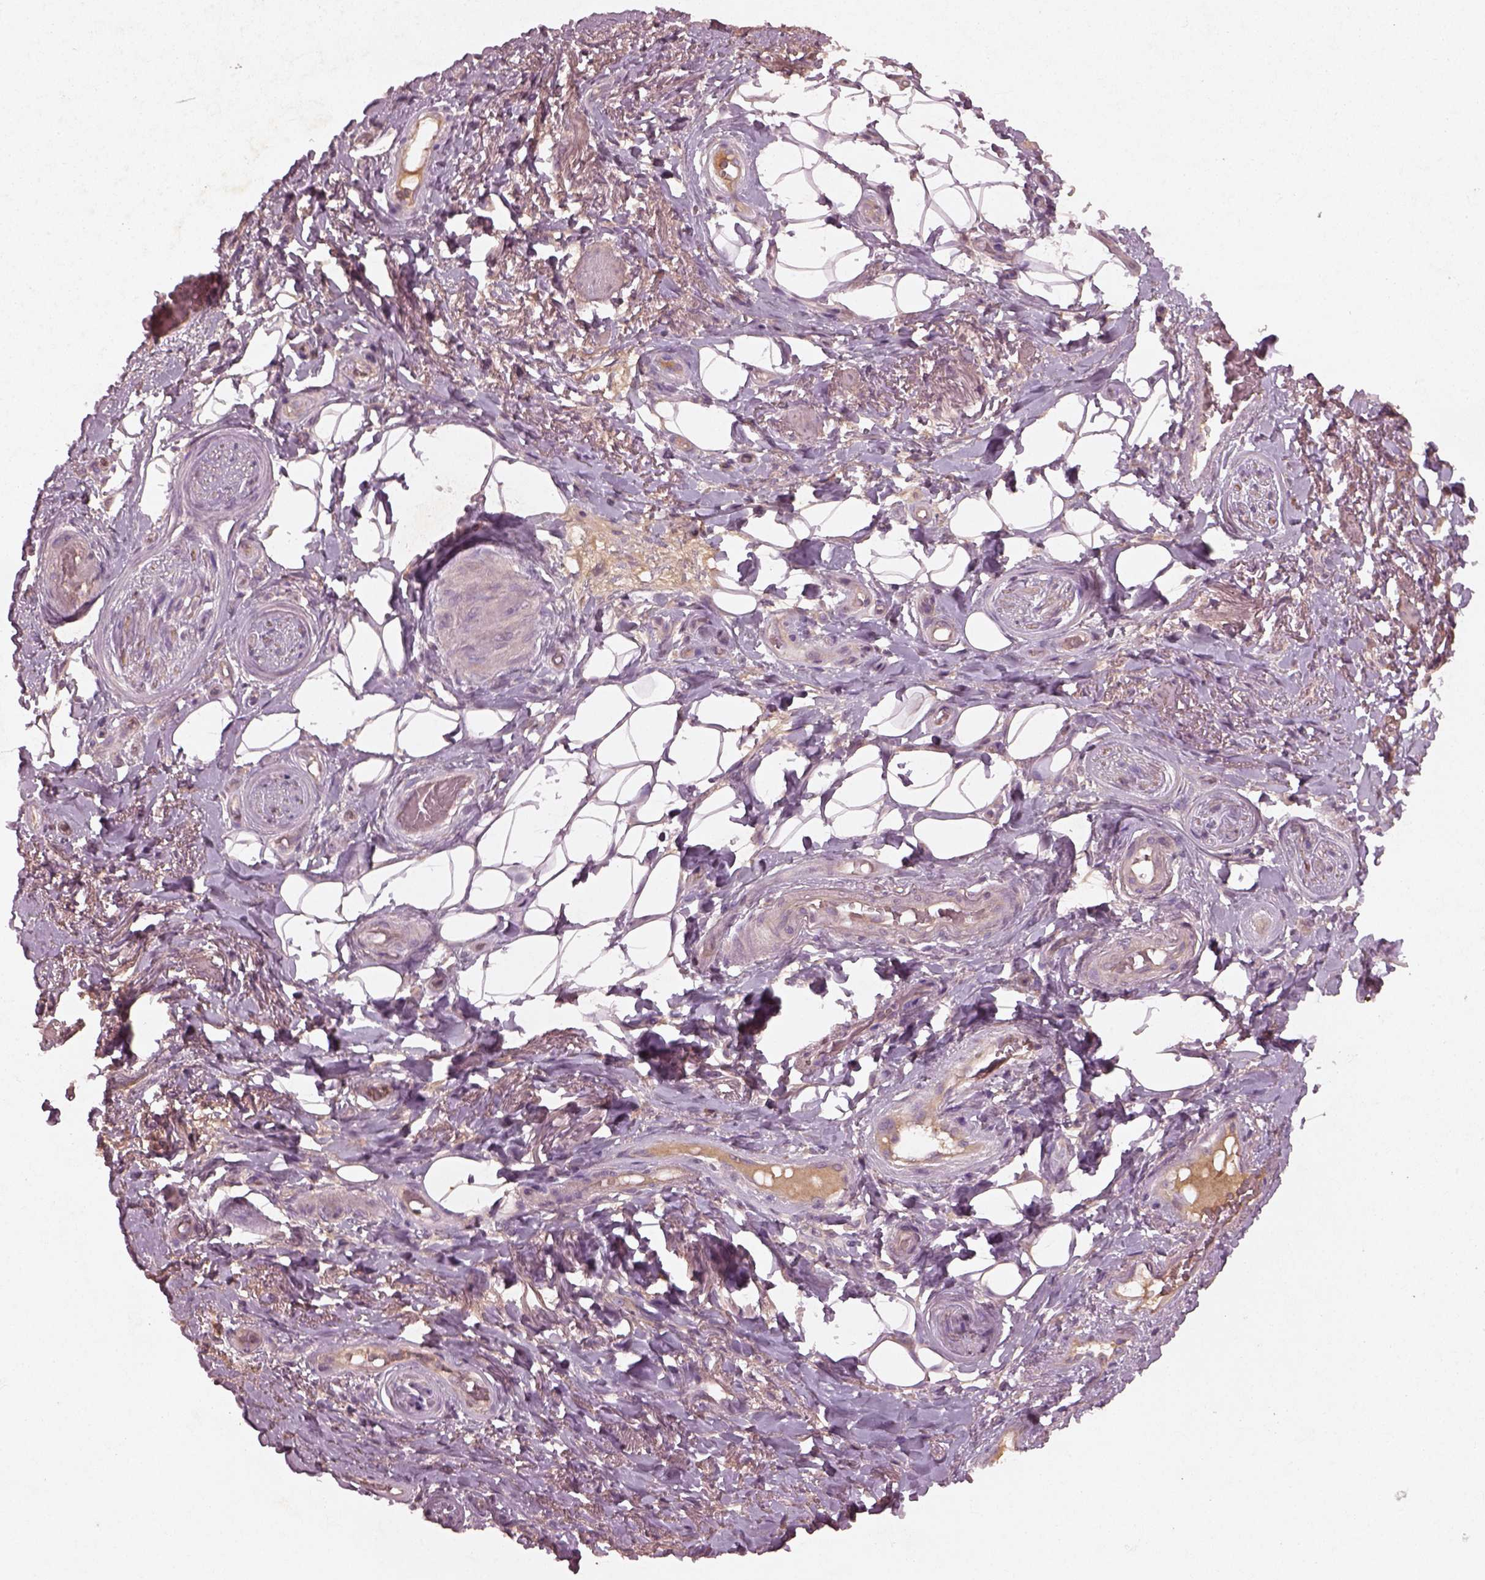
{"staining": {"intensity": "negative", "quantity": "none", "location": "none"}, "tissue": "adipose tissue", "cell_type": "Adipocytes", "image_type": "normal", "snomed": [{"axis": "morphology", "description": "Normal tissue, NOS"}, {"axis": "topography", "description": "Anal"}, {"axis": "topography", "description": "Peripheral nerve tissue"}], "caption": "DAB (3,3'-diaminobenzidine) immunohistochemical staining of normal human adipose tissue reveals no significant staining in adipocytes.", "gene": "FAM234A", "patient": {"sex": "male", "age": 53}}